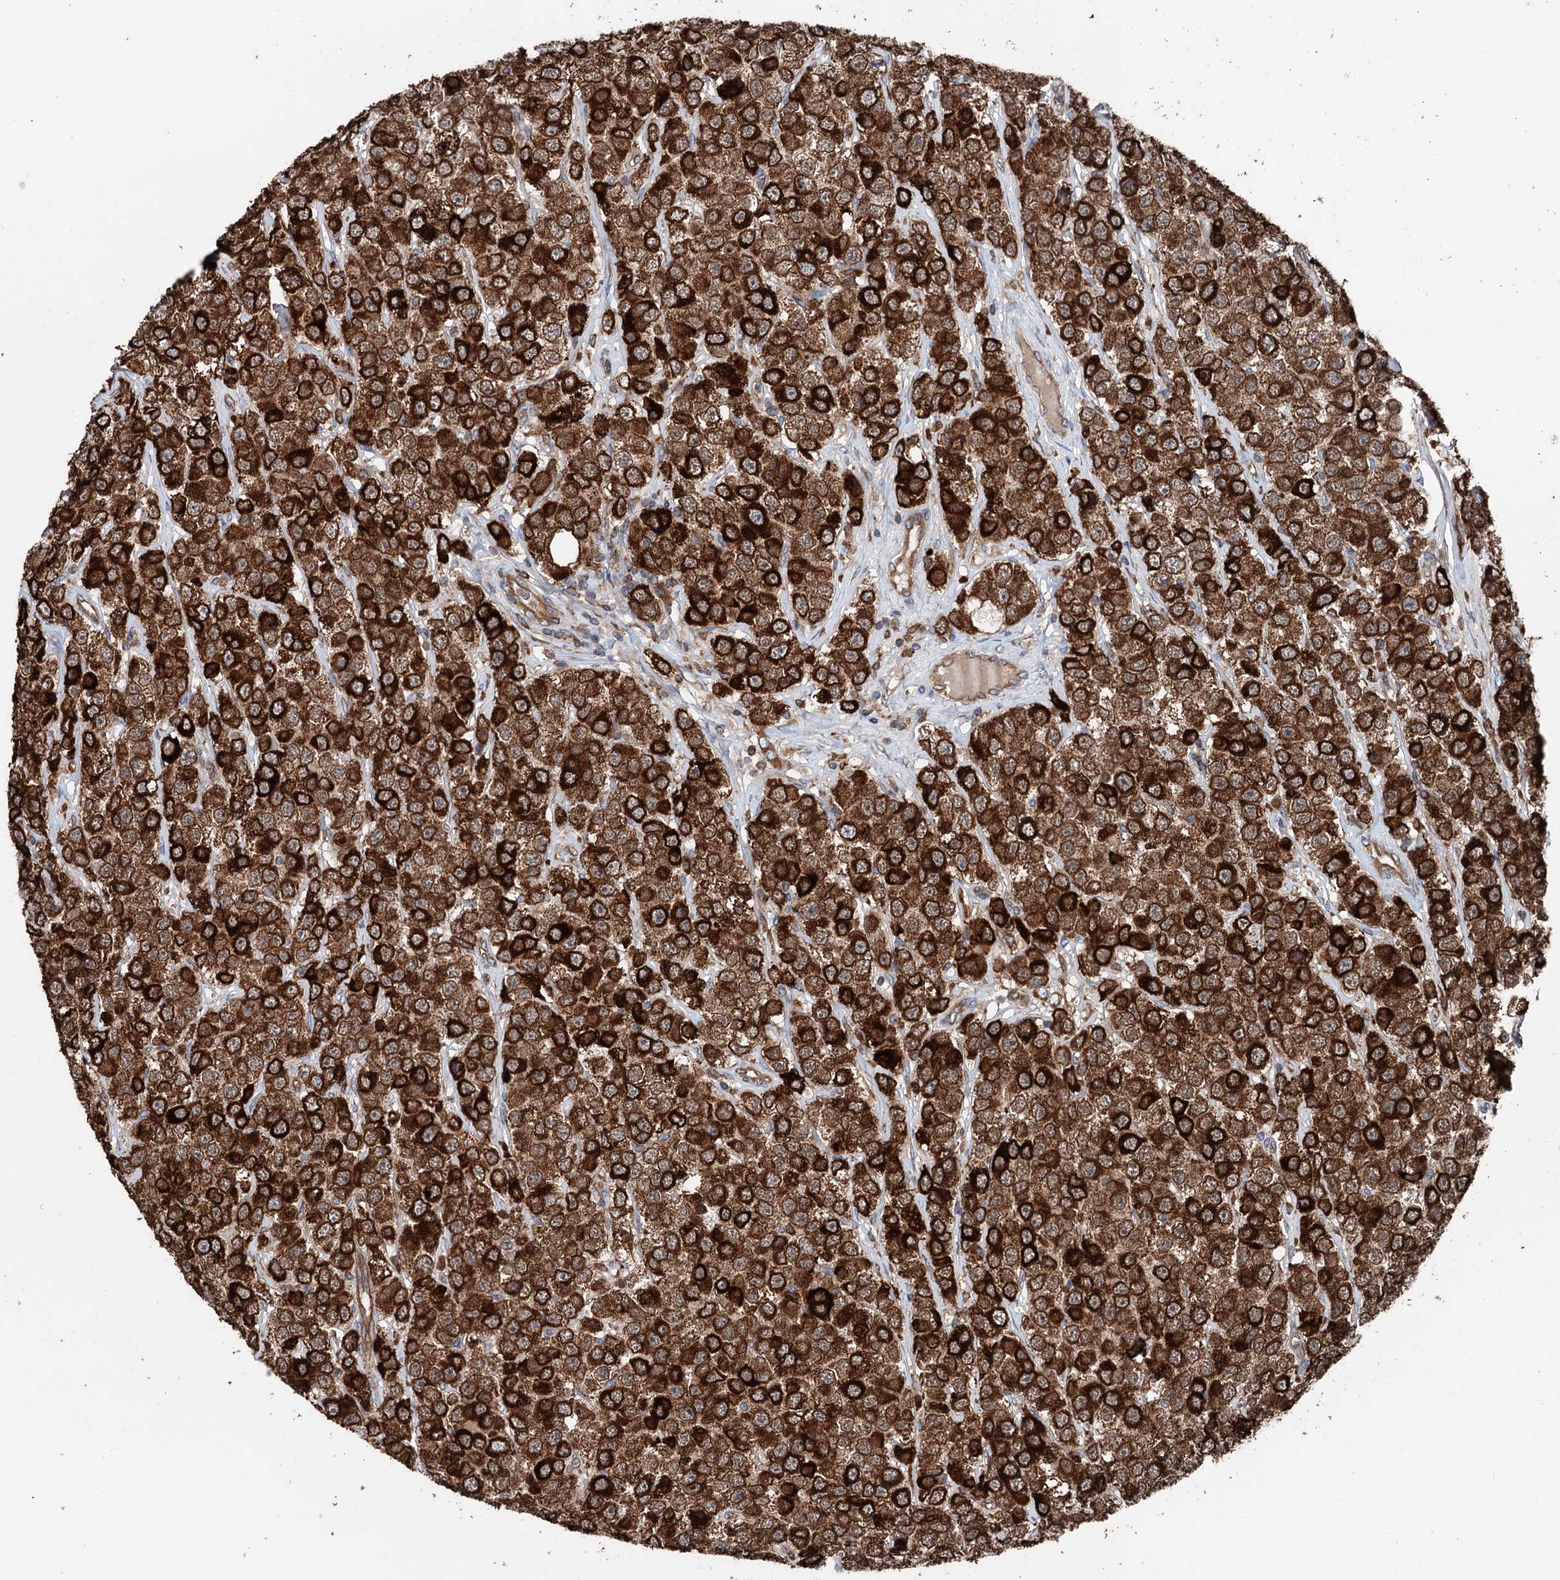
{"staining": {"intensity": "strong", "quantity": ">75%", "location": "cytoplasmic/membranous"}, "tissue": "testis cancer", "cell_type": "Tumor cells", "image_type": "cancer", "snomed": [{"axis": "morphology", "description": "Seminoma, NOS"}, {"axis": "topography", "description": "Testis"}], "caption": "A photomicrograph of human testis cancer stained for a protein reveals strong cytoplasmic/membranous brown staining in tumor cells.", "gene": "ERP29", "patient": {"sex": "male", "age": 28}}